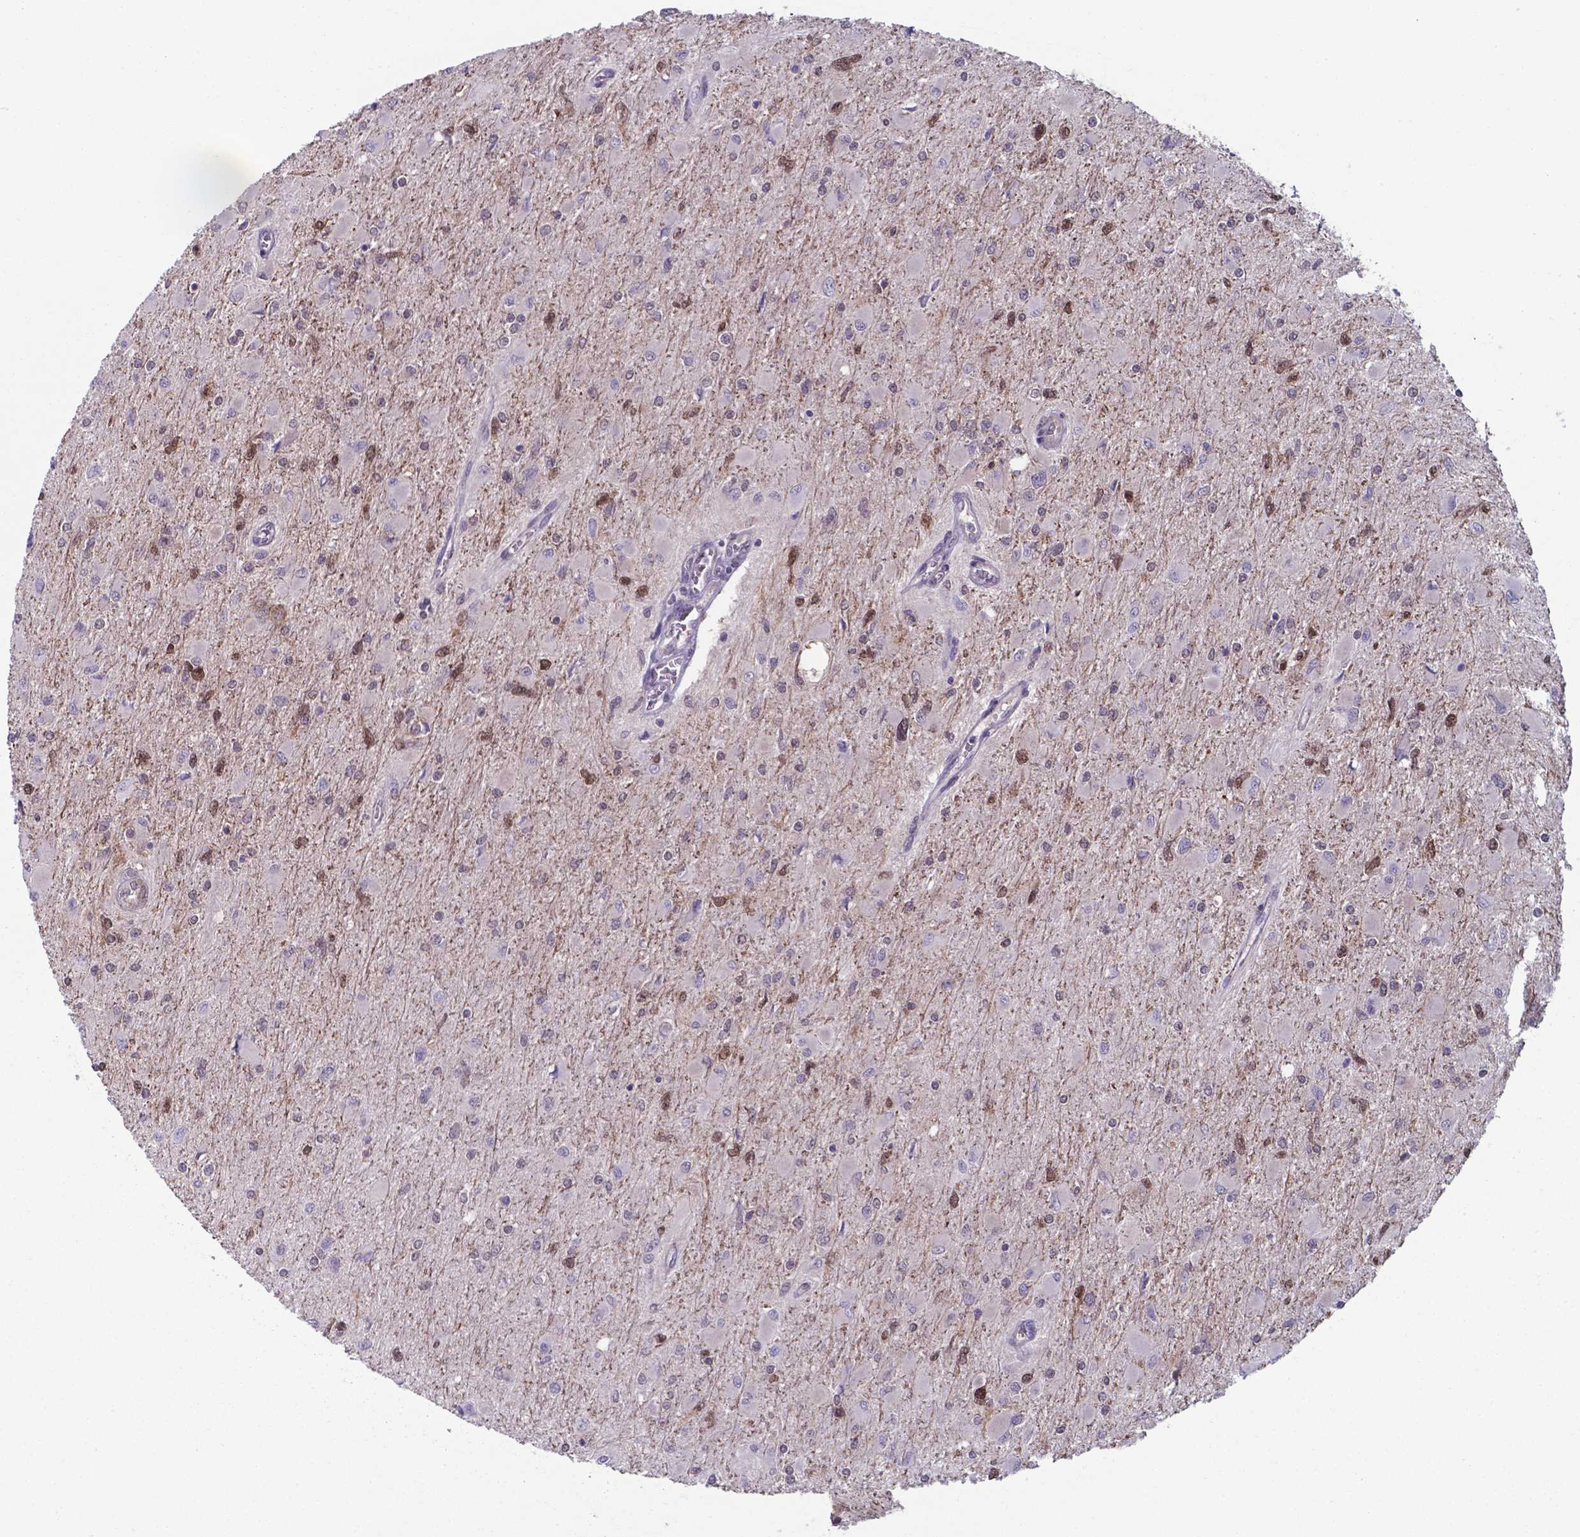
{"staining": {"intensity": "moderate", "quantity": "25%-75%", "location": "cytoplasmic/membranous,nuclear"}, "tissue": "glioma", "cell_type": "Tumor cells", "image_type": "cancer", "snomed": [{"axis": "morphology", "description": "Glioma, malignant, High grade"}, {"axis": "topography", "description": "Cerebral cortex"}], "caption": "The micrograph exhibits a brown stain indicating the presence of a protein in the cytoplasmic/membranous and nuclear of tumor cells in glioma.", "gene": "UBE2E2", "patient": {"sex": "female", "age": 36}}